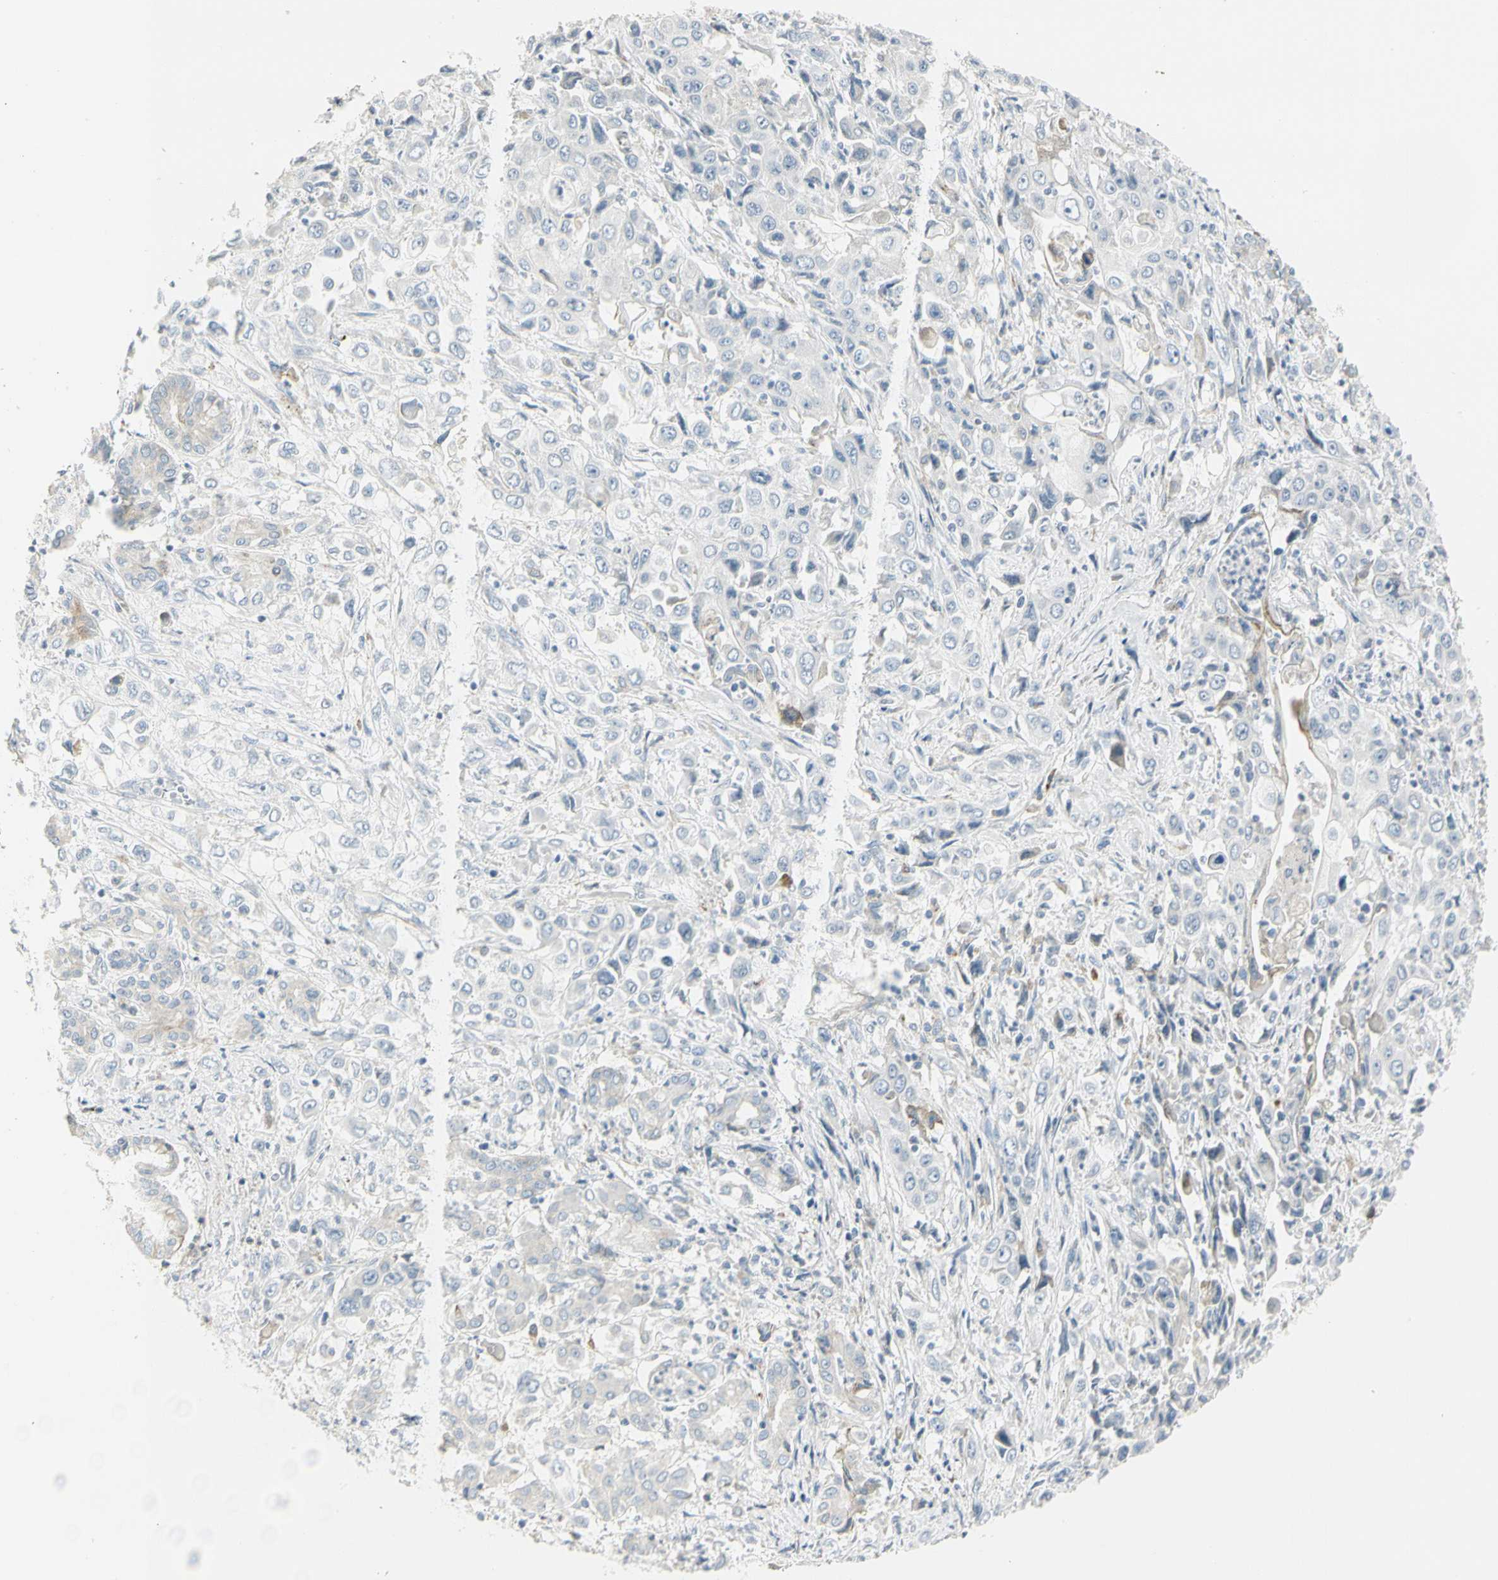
{"staining": {"intensity": "negative", "quantity": "none", "location": "none"}, "tissue": "pancreatic cancer", "cell_type": "Tumor cells", "image_type": "cancer", "snomed": [{"axis": "morphology", "description": "Adenocarcinoma, NOS"}, {"axis": "topography", "description": "Pancreas"}], "caption": "DAB immunohistochemical staining of pancreatic cancer exhibits no significant staining in tumor cells.", "gene": "TNFSF11", "patient": {"sex": "male", "age": 70}}